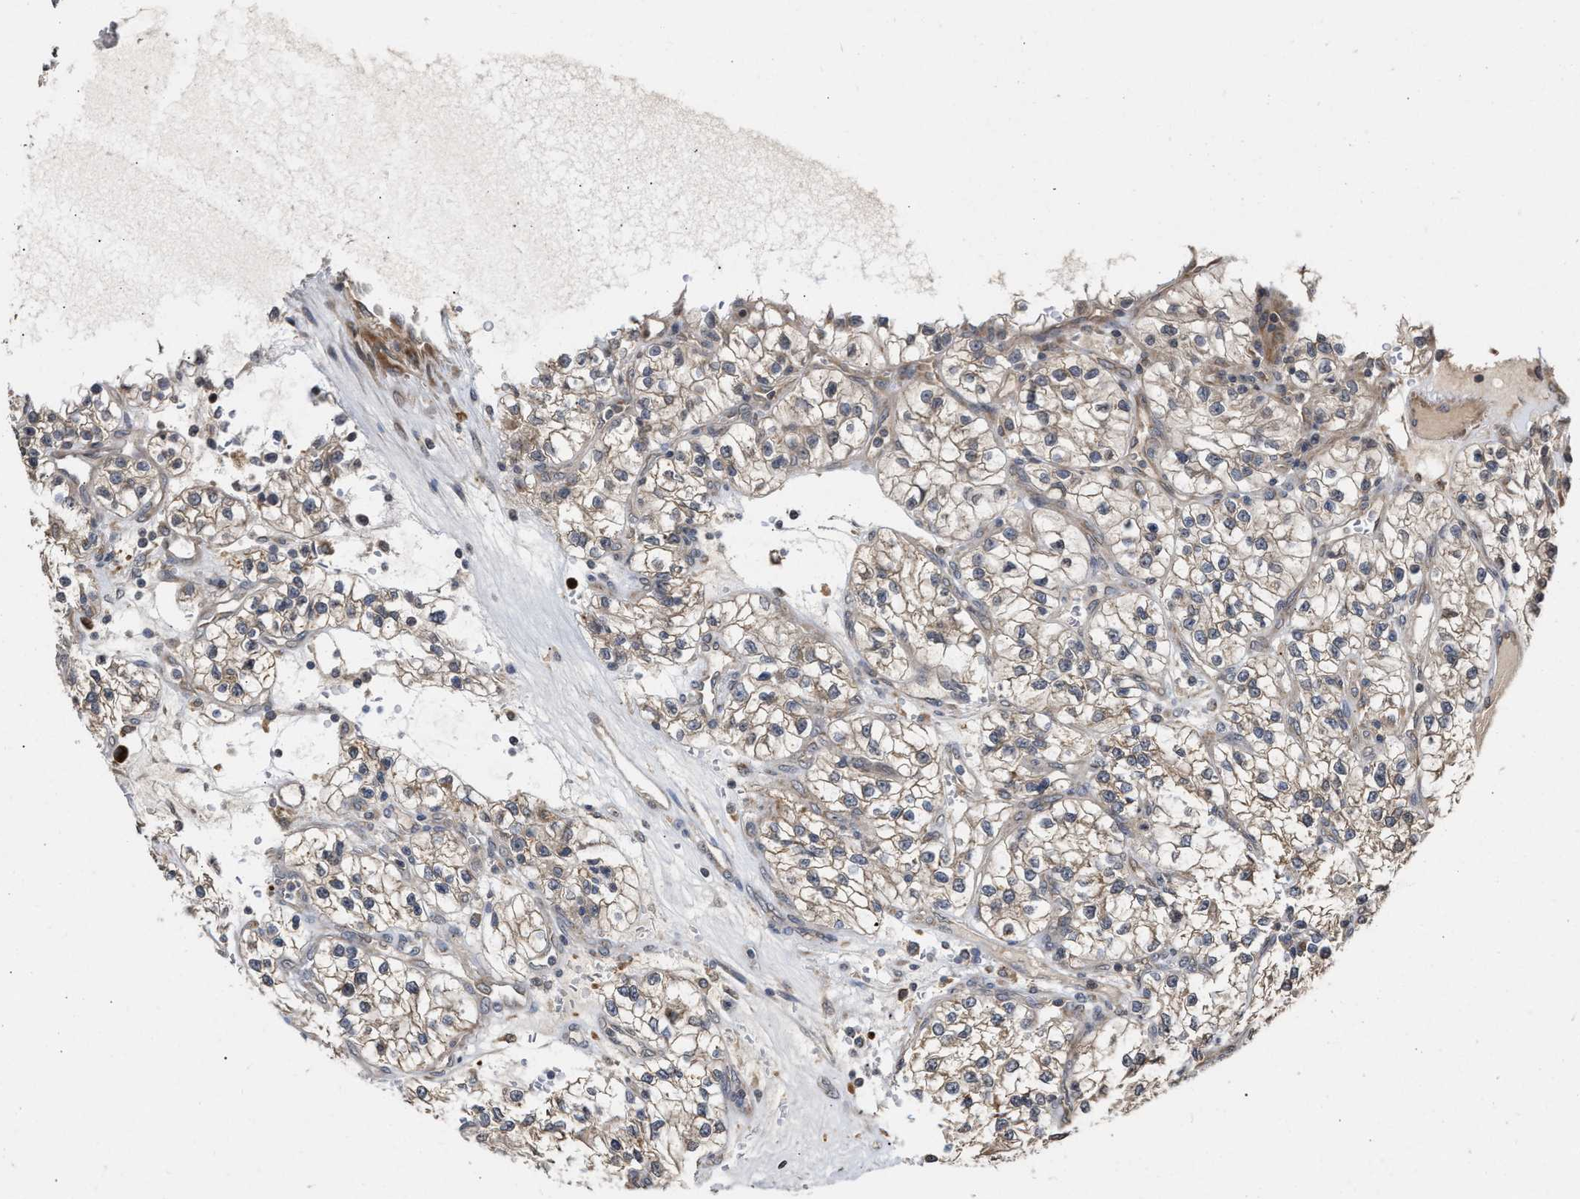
{"staining": {"intensity": "weak", "quantity": "25%-75%", "location": "cytoplasmic/membranous"}, "tissue": "renal cancer", "cell_type": "Tumor cells", "image_type": "cancer", "snomed": [{"axis": "morphology", "description": "Adenocarcinoma, NOS"}, {"axis": "topography", "description": "Kidney"}], "caption": "Weak cytoplasmic/membranous positivity for a protein is seen in approximately 25%-75% of tumor cells of renal cancer (adenocarcinoma) using IHC.", "gene": "SAR1A", "patient": {"sex": "female", "age": 57}}